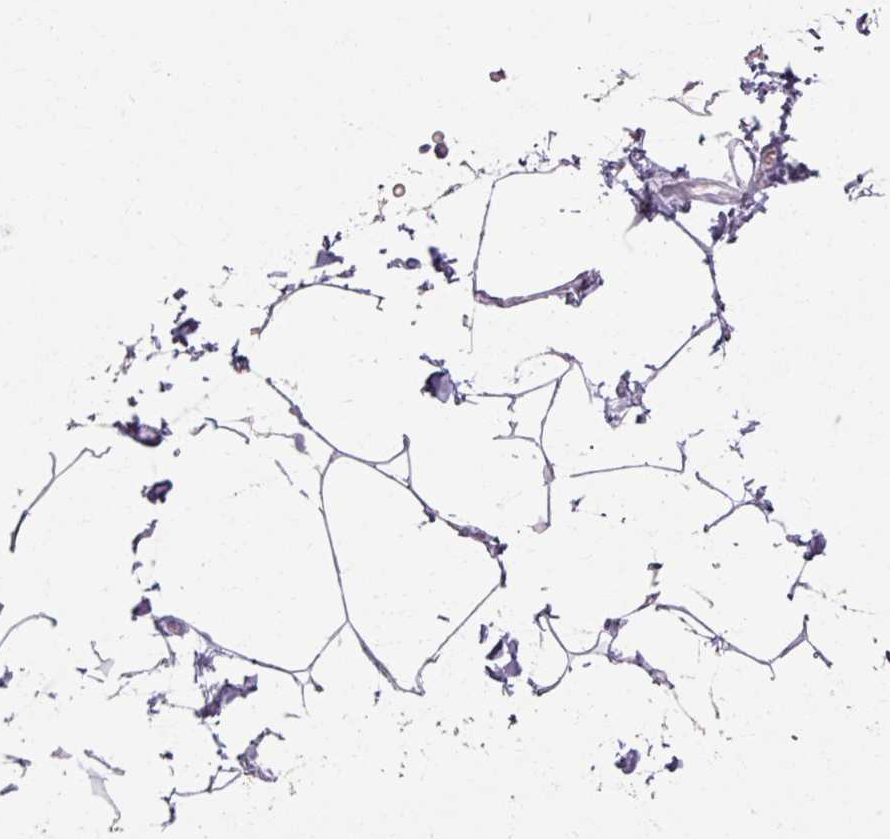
{"staining": {"intensity": "negative", "quantity": "none", "location": "none"}, "tissue": "adipose tissue", "cell_type": "Adipocytes", "image_type": "normal", "snomed": [{"axis": "morphology", "description": "Normal tissue, NOS"}, {"axis": "topography", "description": "Vascular tissue"}, {"axis": "topography", "description": "Peripheral nerve tissue"}], "caption": "This is a micrograph of immunohistochemistry staining of unremarkable adipose tissue, which shows no staining in adipocytes. Nuclei are stained in blue.", "gene": "ARG1", "patient": {"sex": "male", "age": 41}}